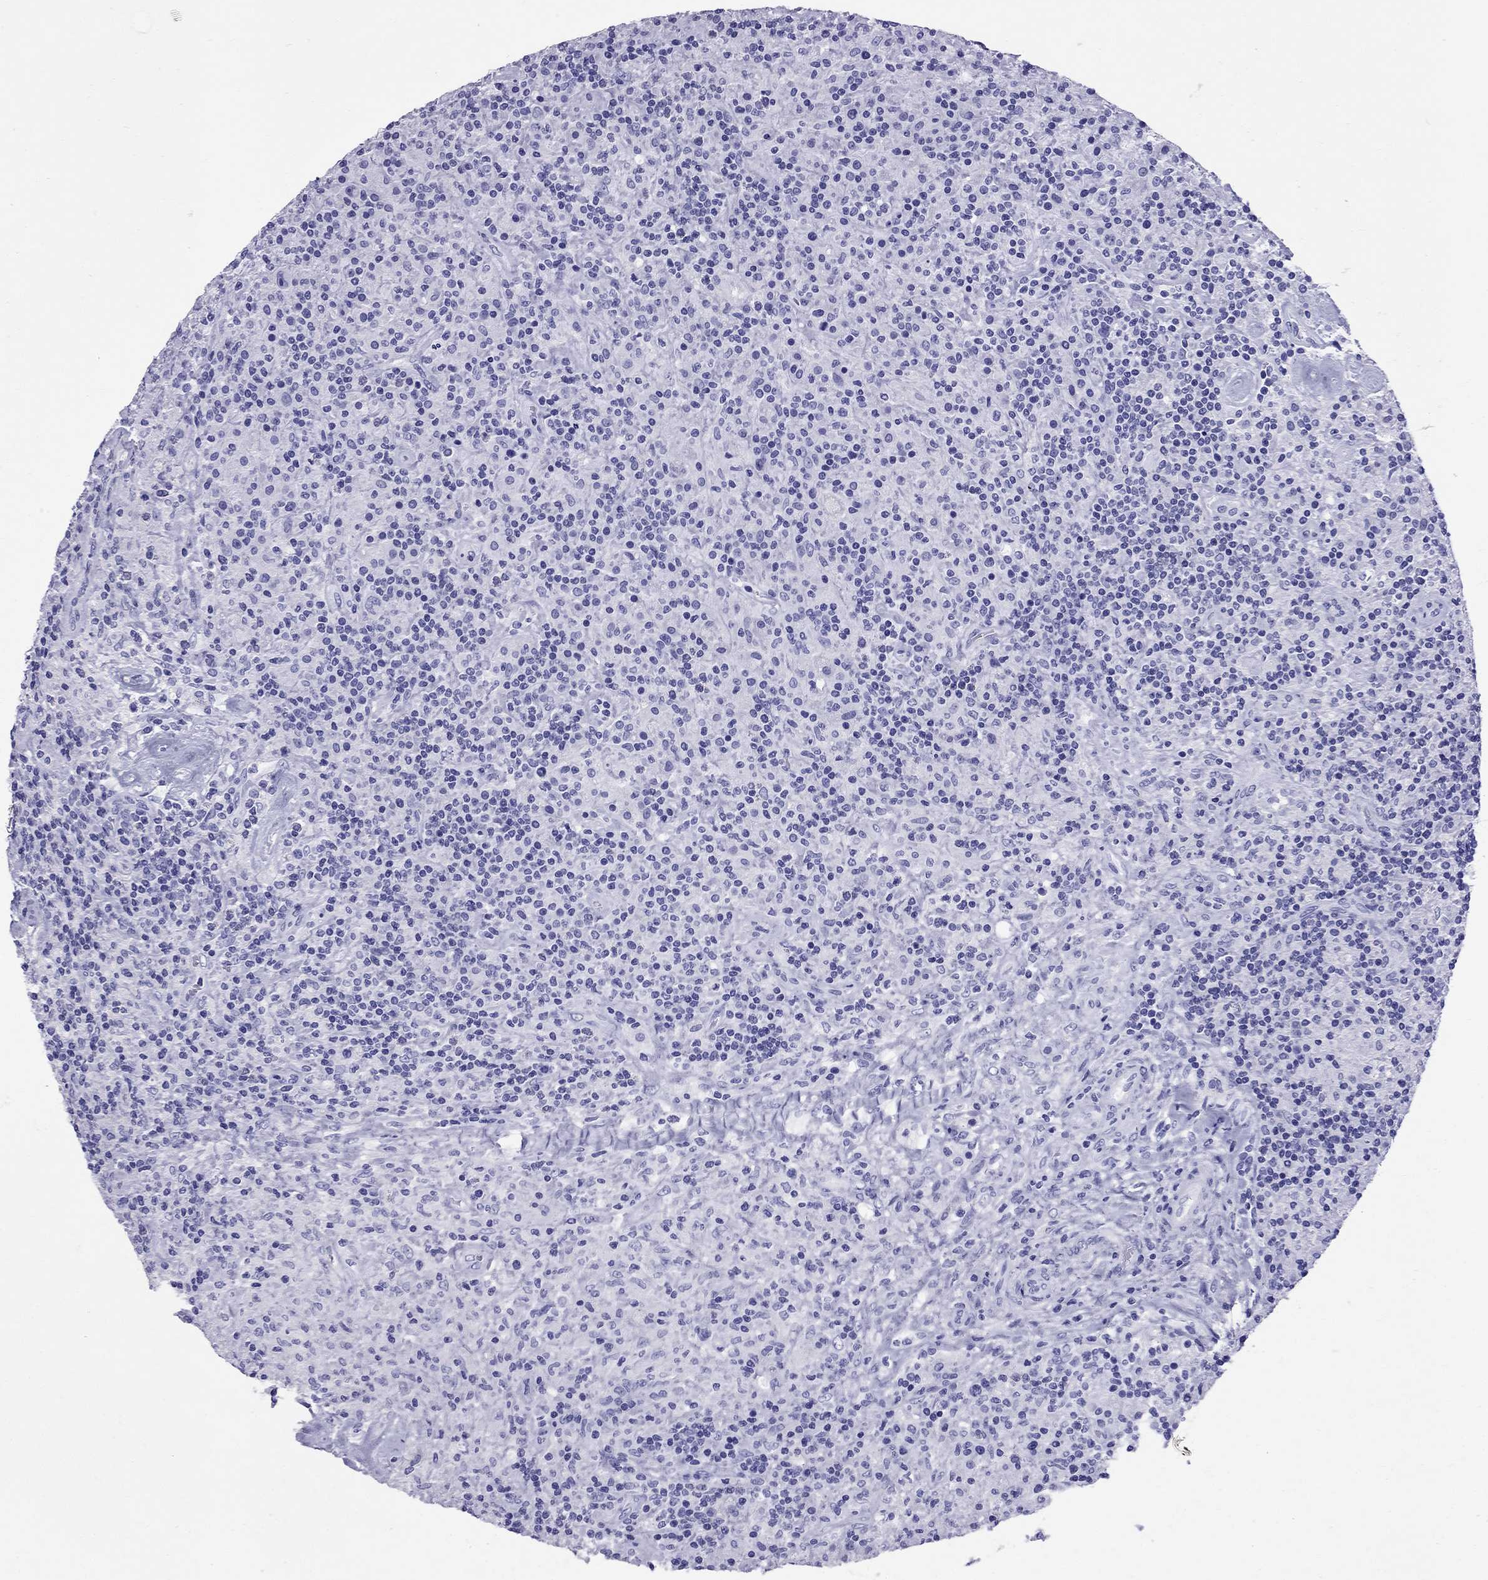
{"staining": {"intensity": "negative", "quantity": "none", "location": "none"}, "tissue": "lymphoma", "cell_type": "Tumor cells", "image_type": "cancer", "snomed": [{"axis": "morphology", "description": "Hodgkin's disease, NOS"}, {"axis": "topography", "description": "Lymph node"}], "caption": "A high-resolution histopathology image shows immunohistochemistry staining of Hodgkin's disease, which exhibits no significant positivity in tumor cells. (Brightfield microscopy of DAB immunohistochemistry at high magnification).", "gene": "AVPR1B", "patient": {"sex": "male", "age": 70}}